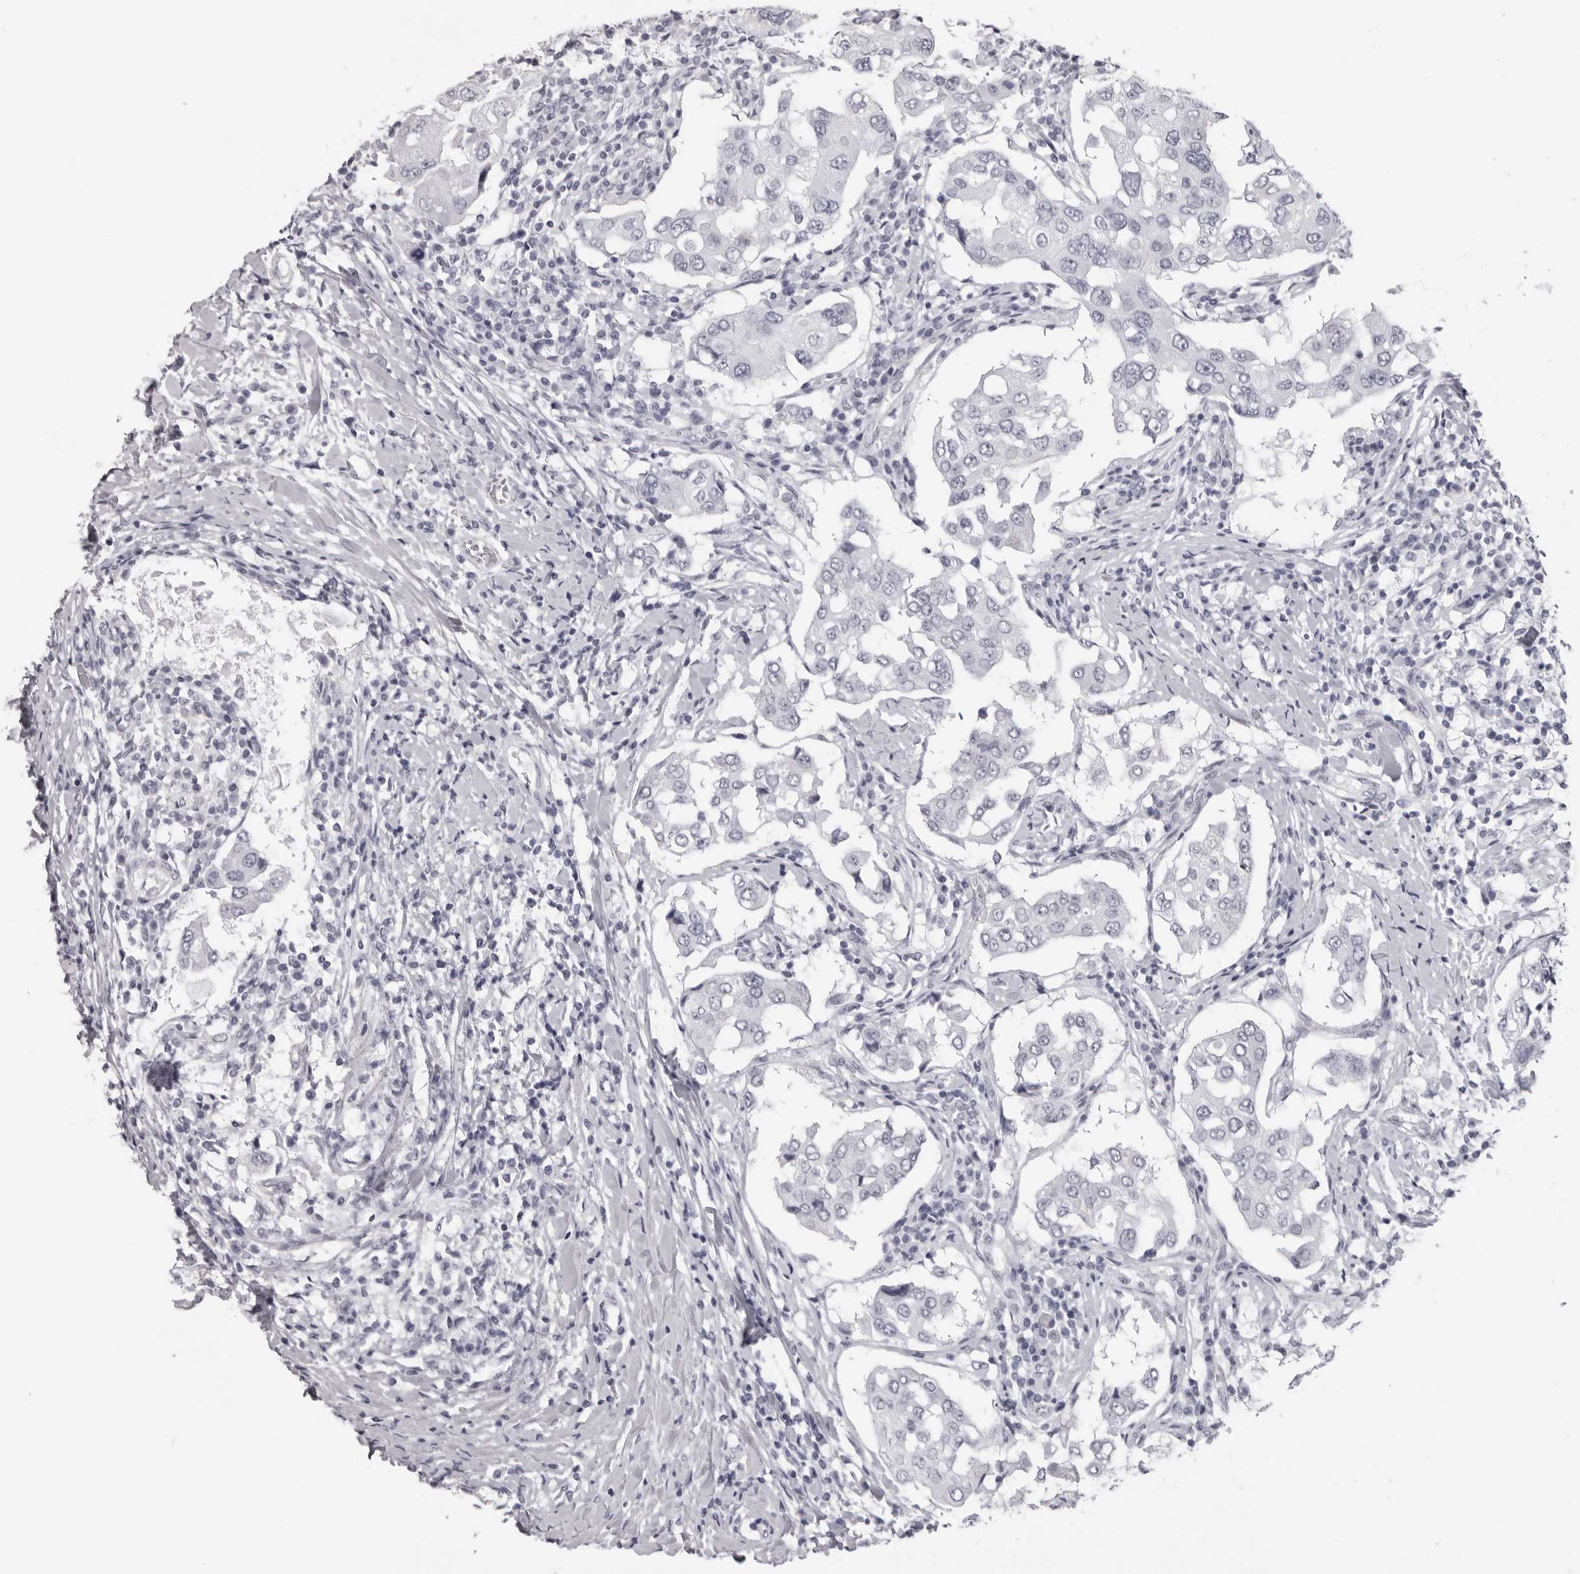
{"staining": {"intensity": "negative", "quantity": "none", "location": "none"}, "tissue": "breast cancer", "cell_type": "Tumor cells", "image_type": "cancer", "snomed": [{"axis": "morphology", "description": "Duct carcinoma"}, {"axis": "topography", "description": "Breast"}], "caption": "Human intraductal carcinoma (breast) stained for a protein using IHC demonstrates no expression in tumor cells.", "gene": "DNALI1", "patient": {"sex": "female", "age": 27}}